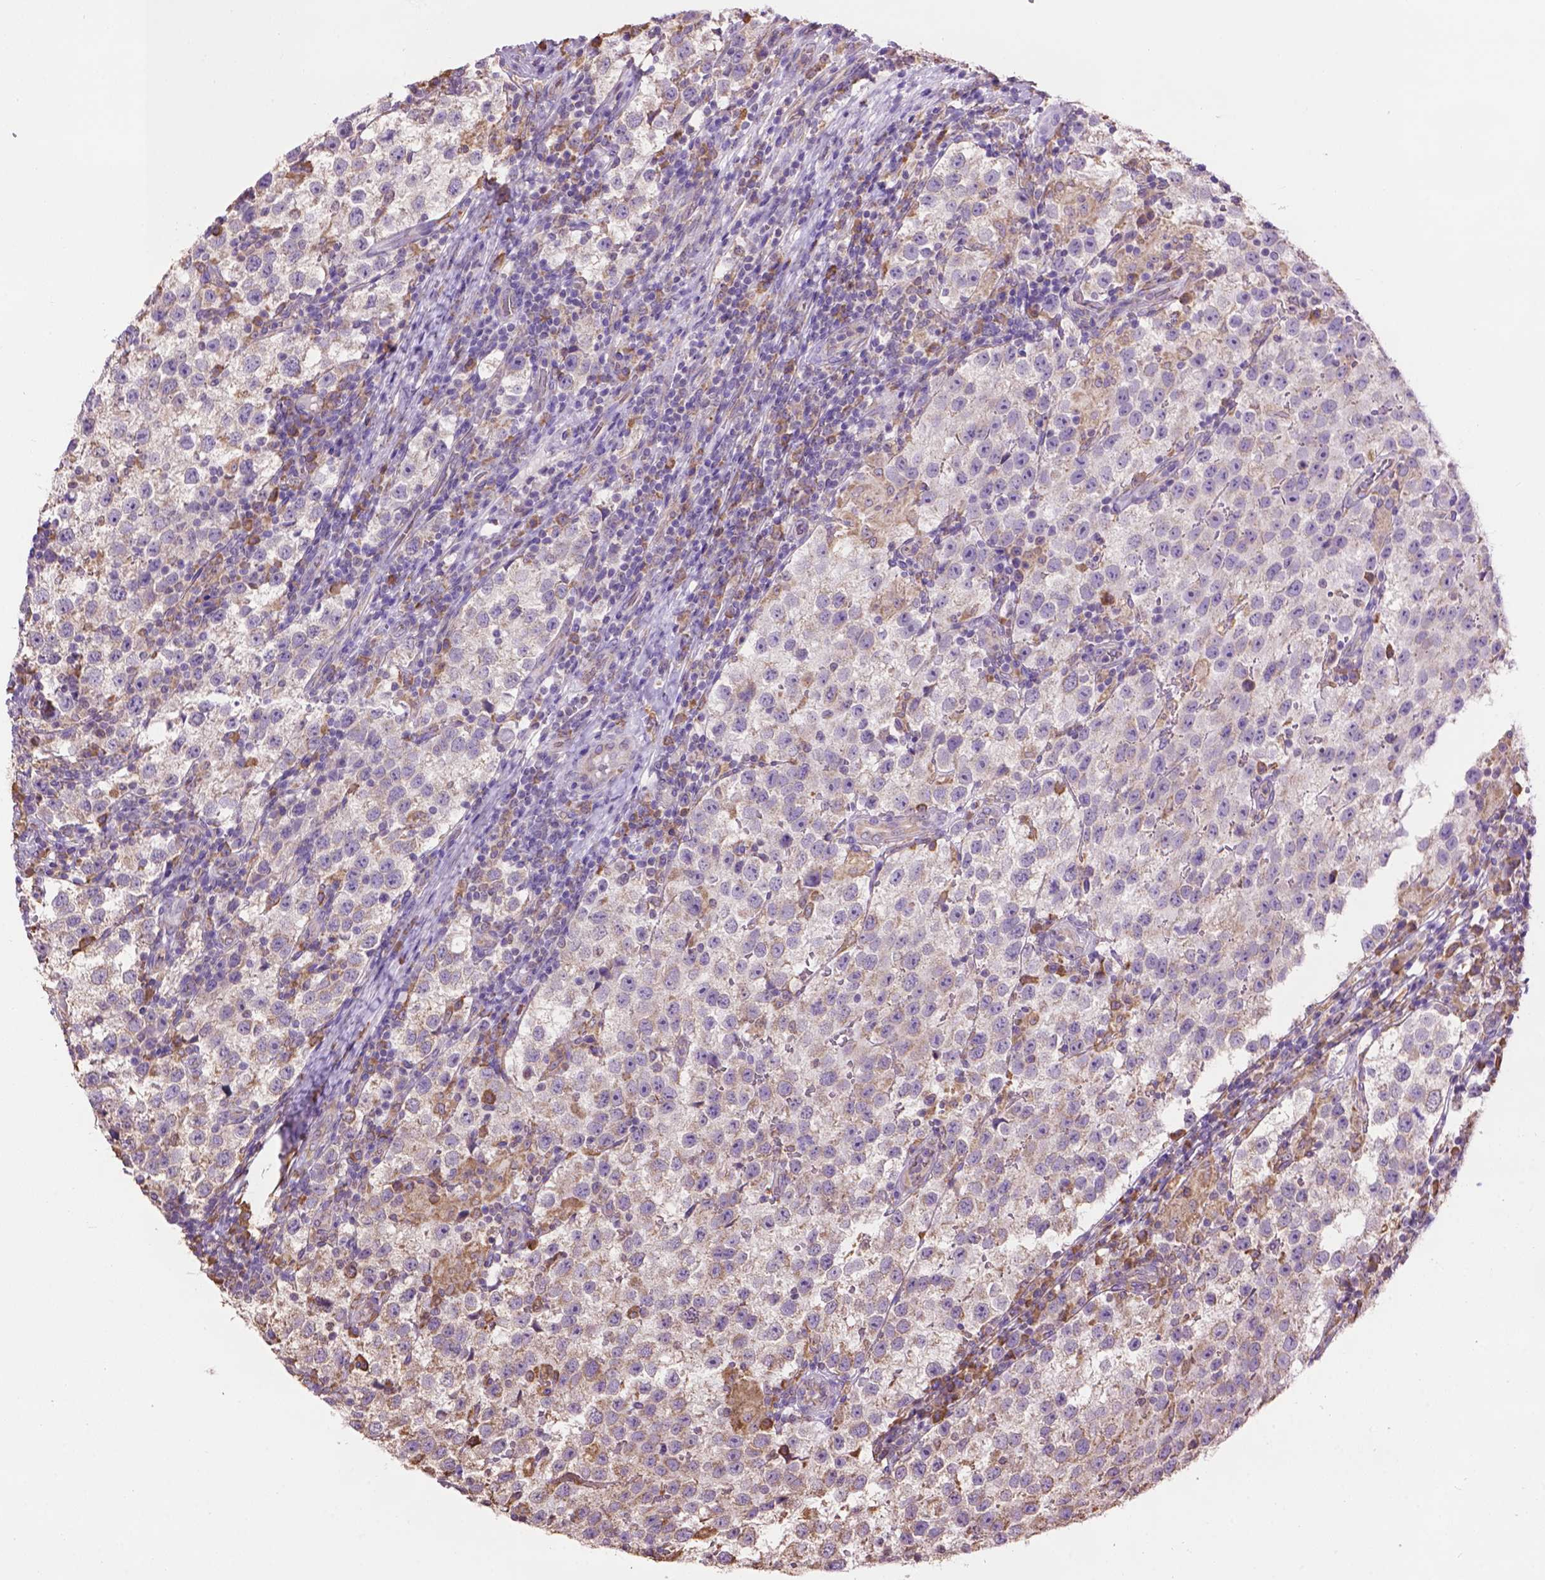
{"staining": {"intensity": "weak", "quantity": "<25%", "location": "cytoplasmic/membranous"}, "tissue": "testis cancer", "cell_type": "Tumor cells", "image_type": "cancer", "snomed": [{"axis": "morphology", "description": "Seminoma, NOS"}, {"axis": "topography", "description": "Testis"}], "caption": "This is a micrograph of IHC staining of seminoma (testis), which shows no staining in tumor cells.", "gene": "PPP2R5E", "patient": {"sex": "male", "age": 37}}